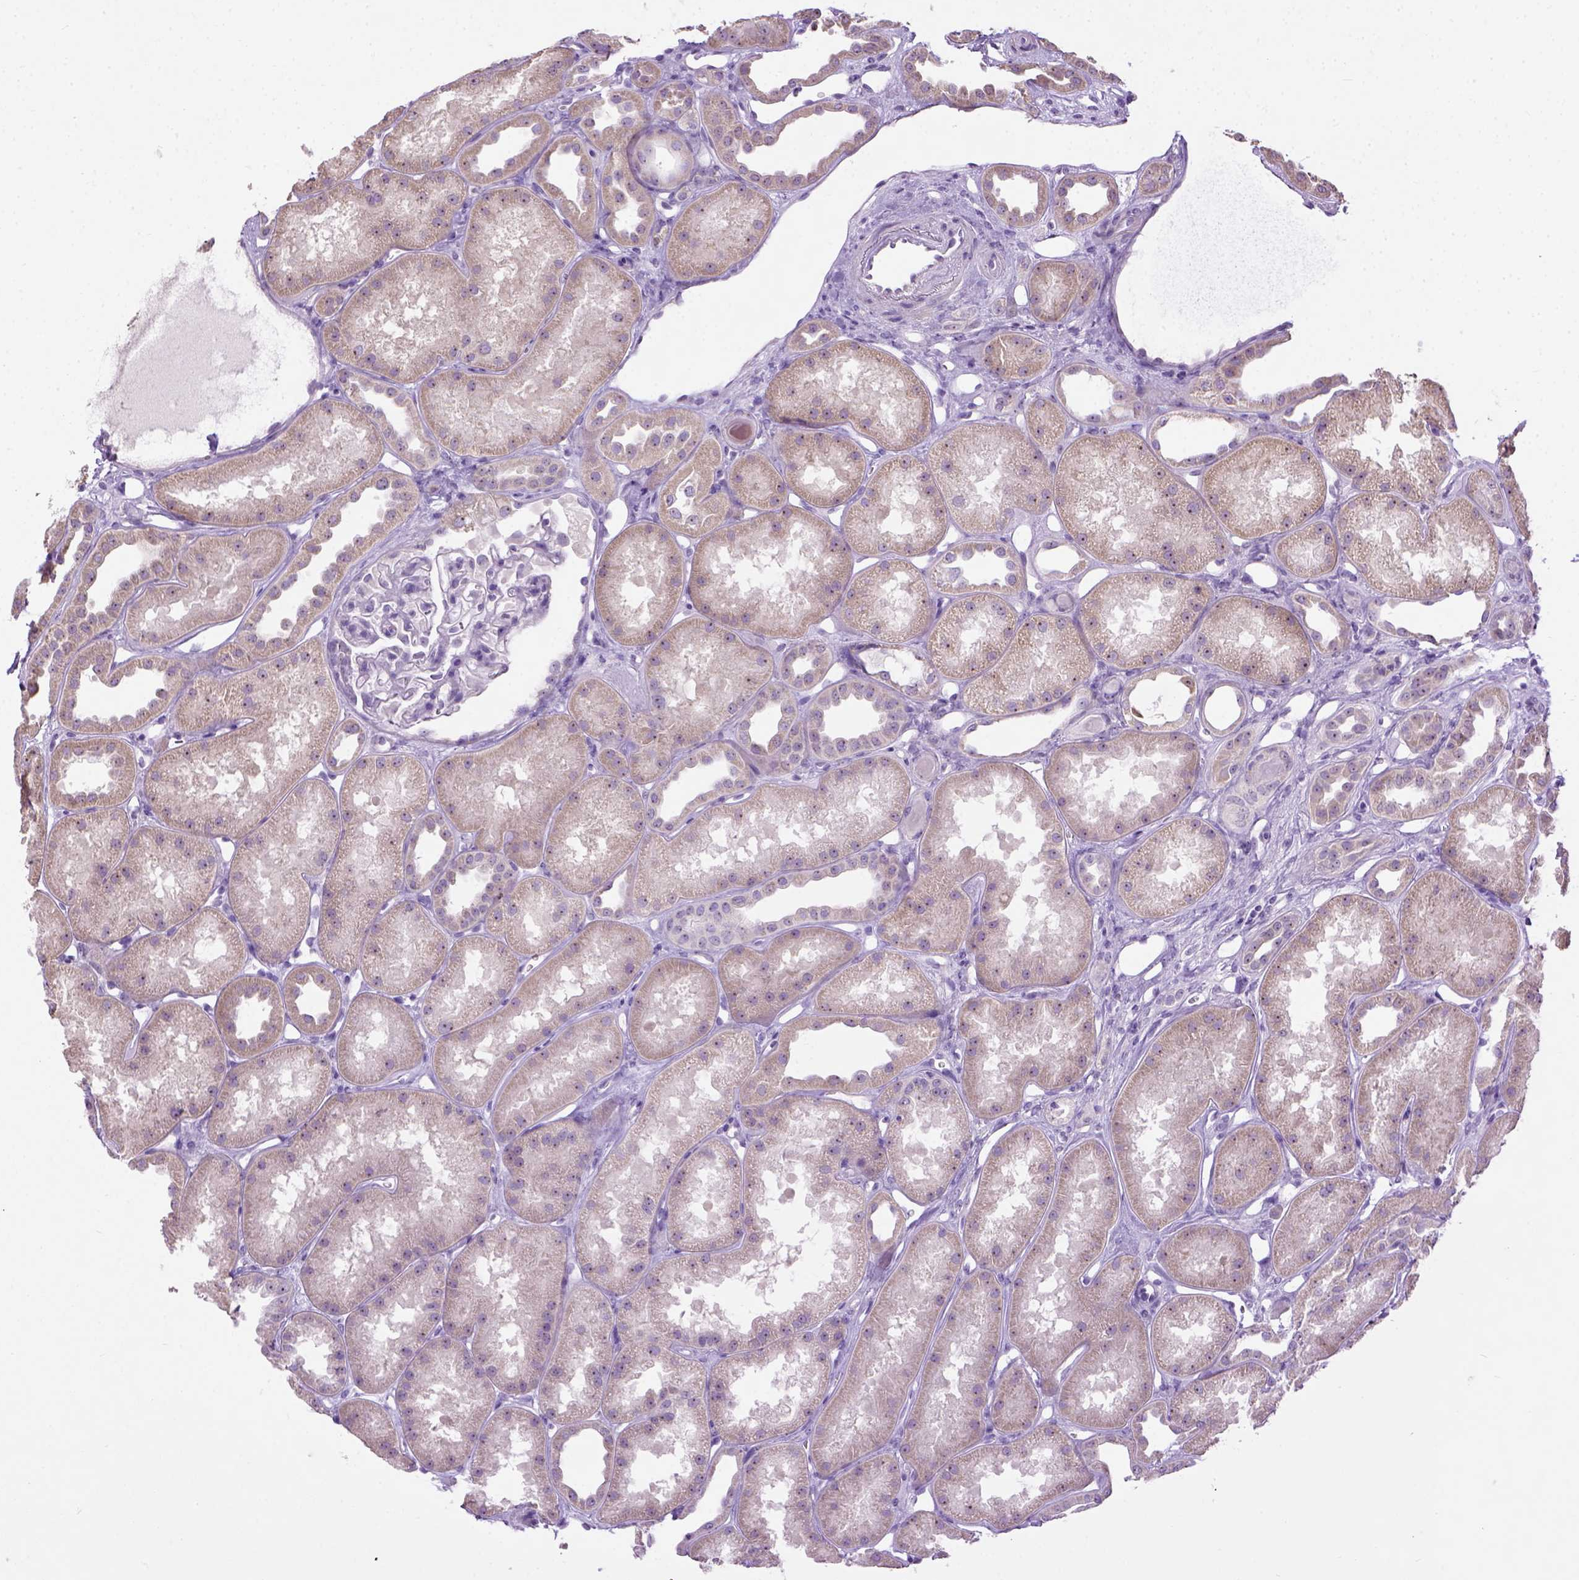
{"staining": {"intensity": "negative", "quantity": "none", "location": "none"}, "tissue": "kidney", "cell_type": "Cells in glomeruli", "image_type": "normal", "snomed": [{"axis": "morphology", "description": "Normal tissue, NOS"}, {"axis": "topography", "description": "Kidney"}], "caption": "DAB (3,3'-diaminobenzidine) immunohistochemical staining of benign kidney demonstrates no significant positivity in cells in glomeruli.", "gene": "UTP4", "patient": {"sex": "male", "age": 61}}